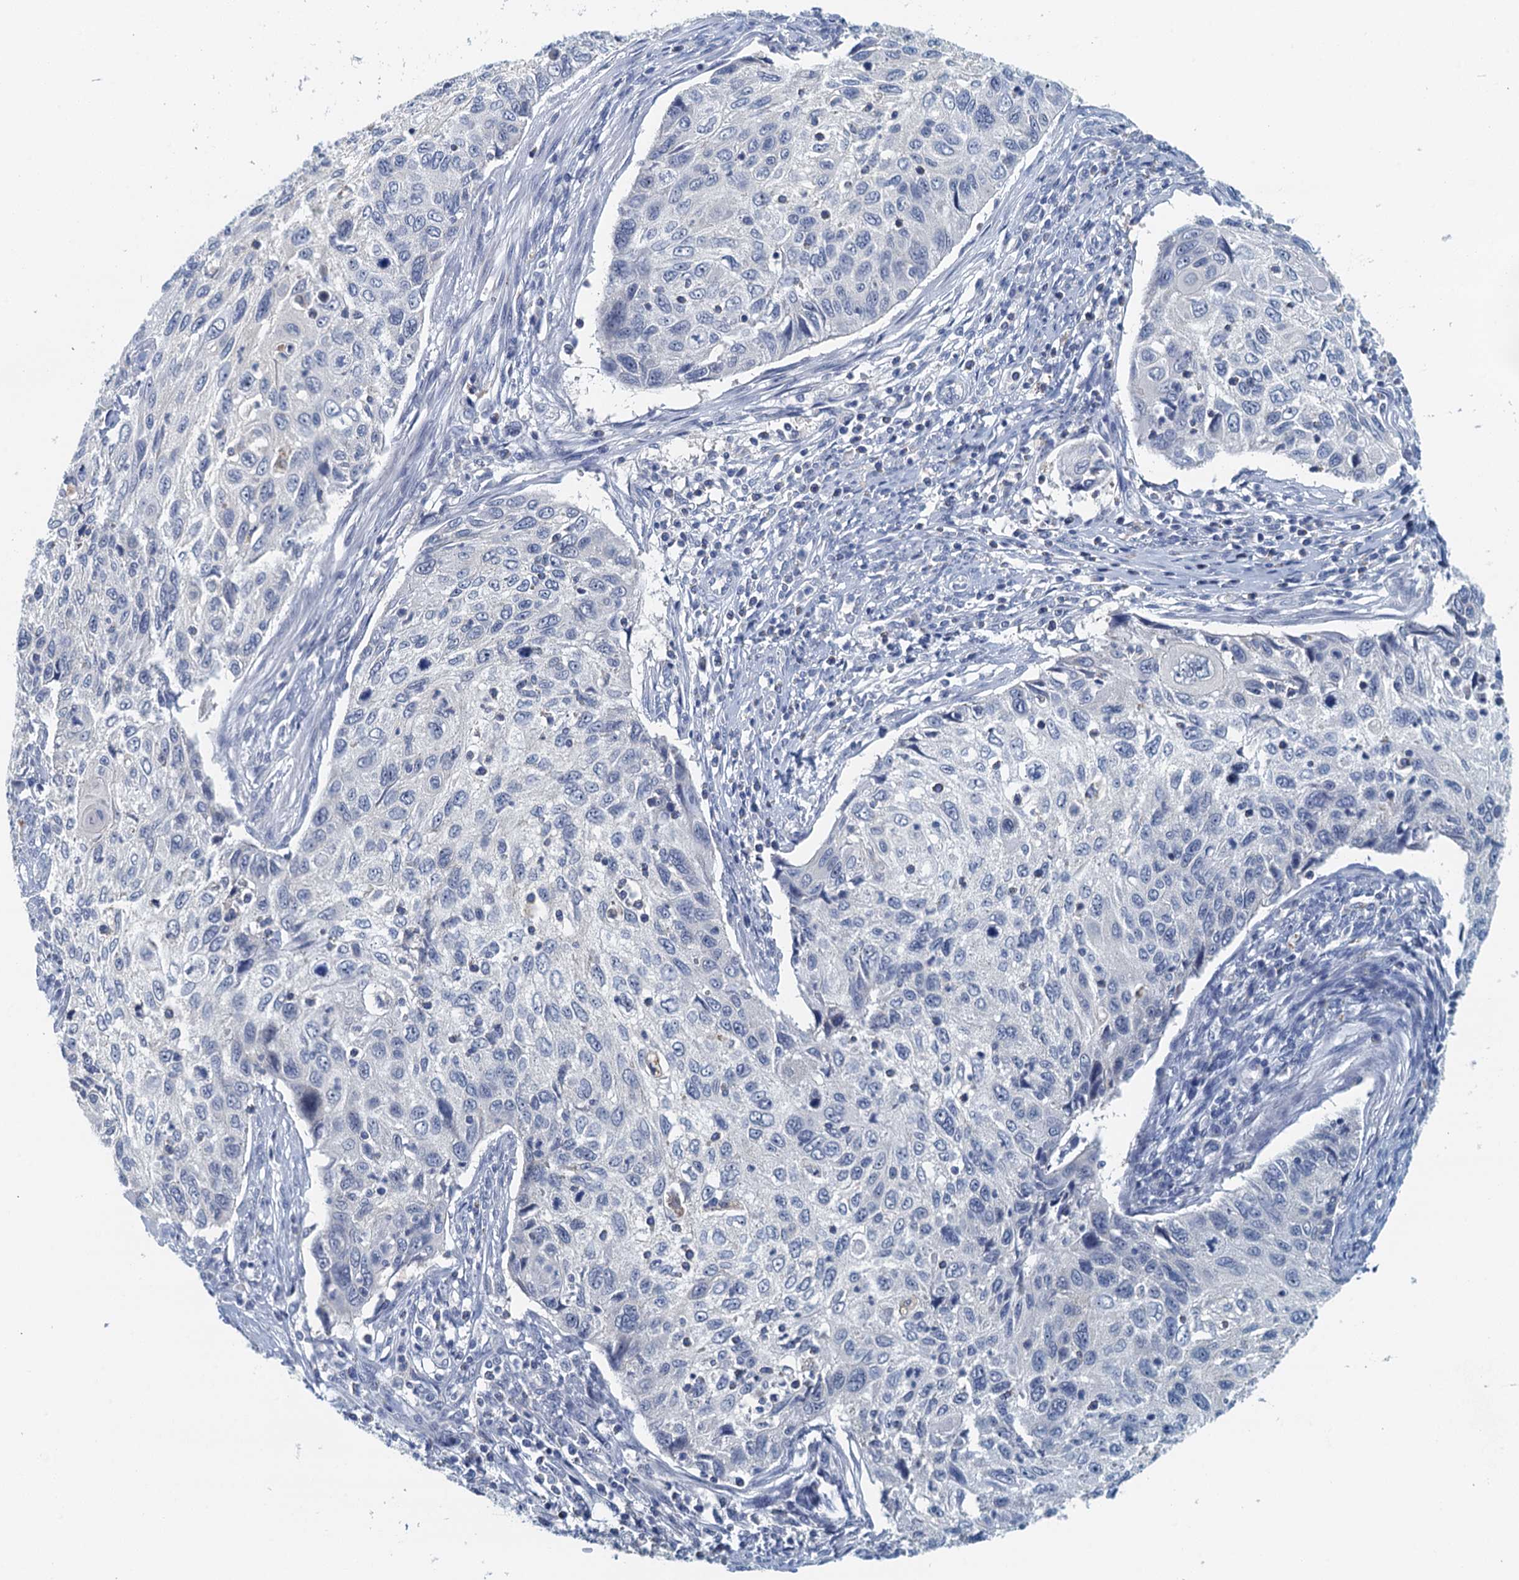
{"staining": {"intensity": "negative", "quantity": "none", "location": "none"}, "tissue": "cervical cancer", "cell_type": "Tumor cells", "image_type": "cancer", "snomed": [{"axis": "morphology", "description": "Squamous cell carcinoma, NOS"}, {"axis": "topography", "description": "Cervix"}], "caption": "Immunohistochemistry of cervical squamous cell carcinoma shows no staining in tumor cells.", "gene": "NUBP2", "patient": {"sex": "female", "age": 70}}